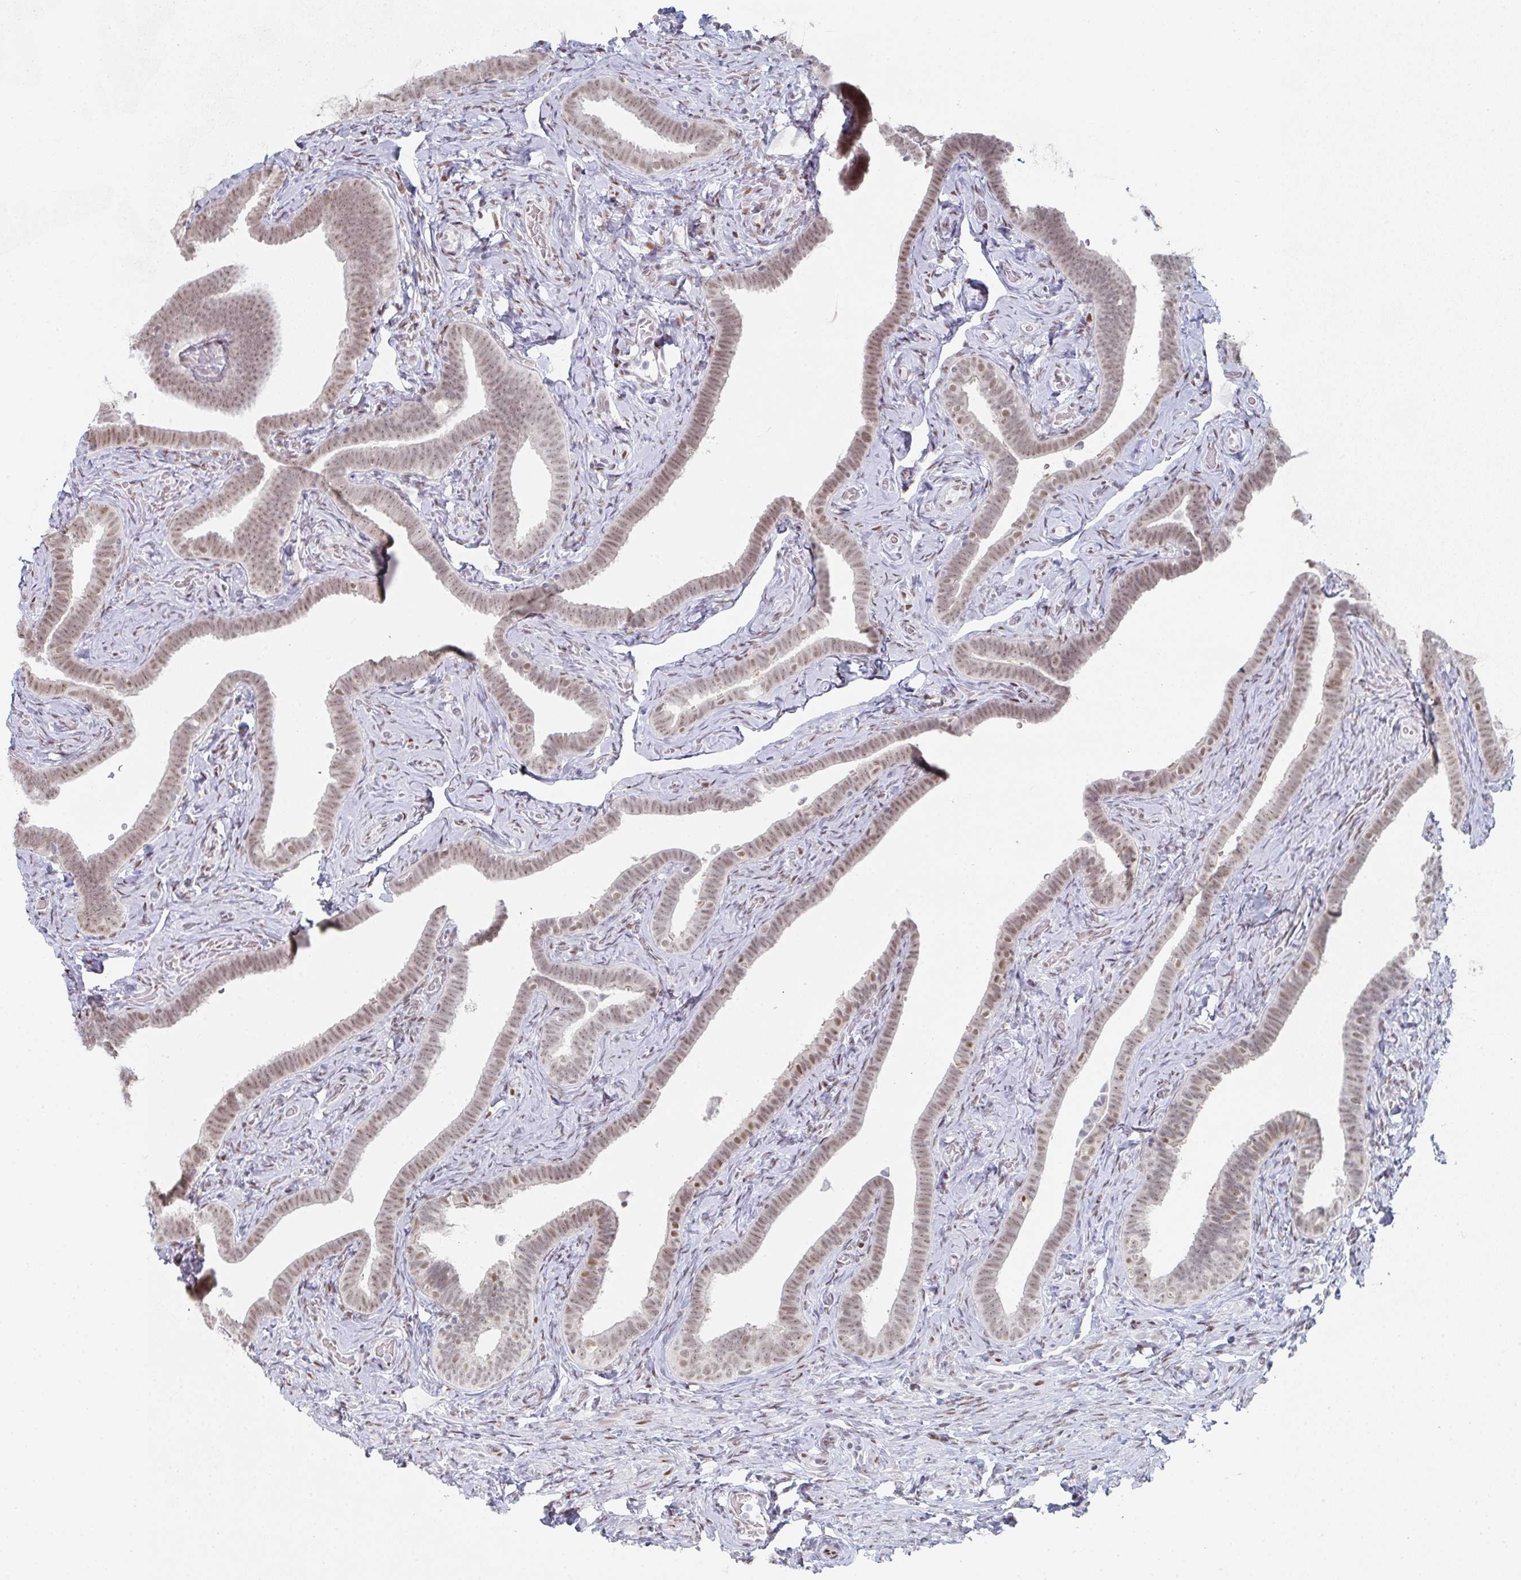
{"staining": {"intensity": "moderate", "quantity": "25%-75%", "location": "nuclear"}, "tissue": "fallopian tube", "cell_type": "Glandular cells", "image_type": "normal", "snomed": [{"axis": "morphology", "description": "Normal tissue, NOS"}, {"axis": "topography", "description": "Fallopian tube"}], "caption": "The image shows staining of unremarkable fallopian tube, revealing moderate nuclear protein positivity (brown color) within glandular cells. Nuclei are stained in blue.", "gene": "POU2AF2", "patient": {"sex": "female", "age": 69}}